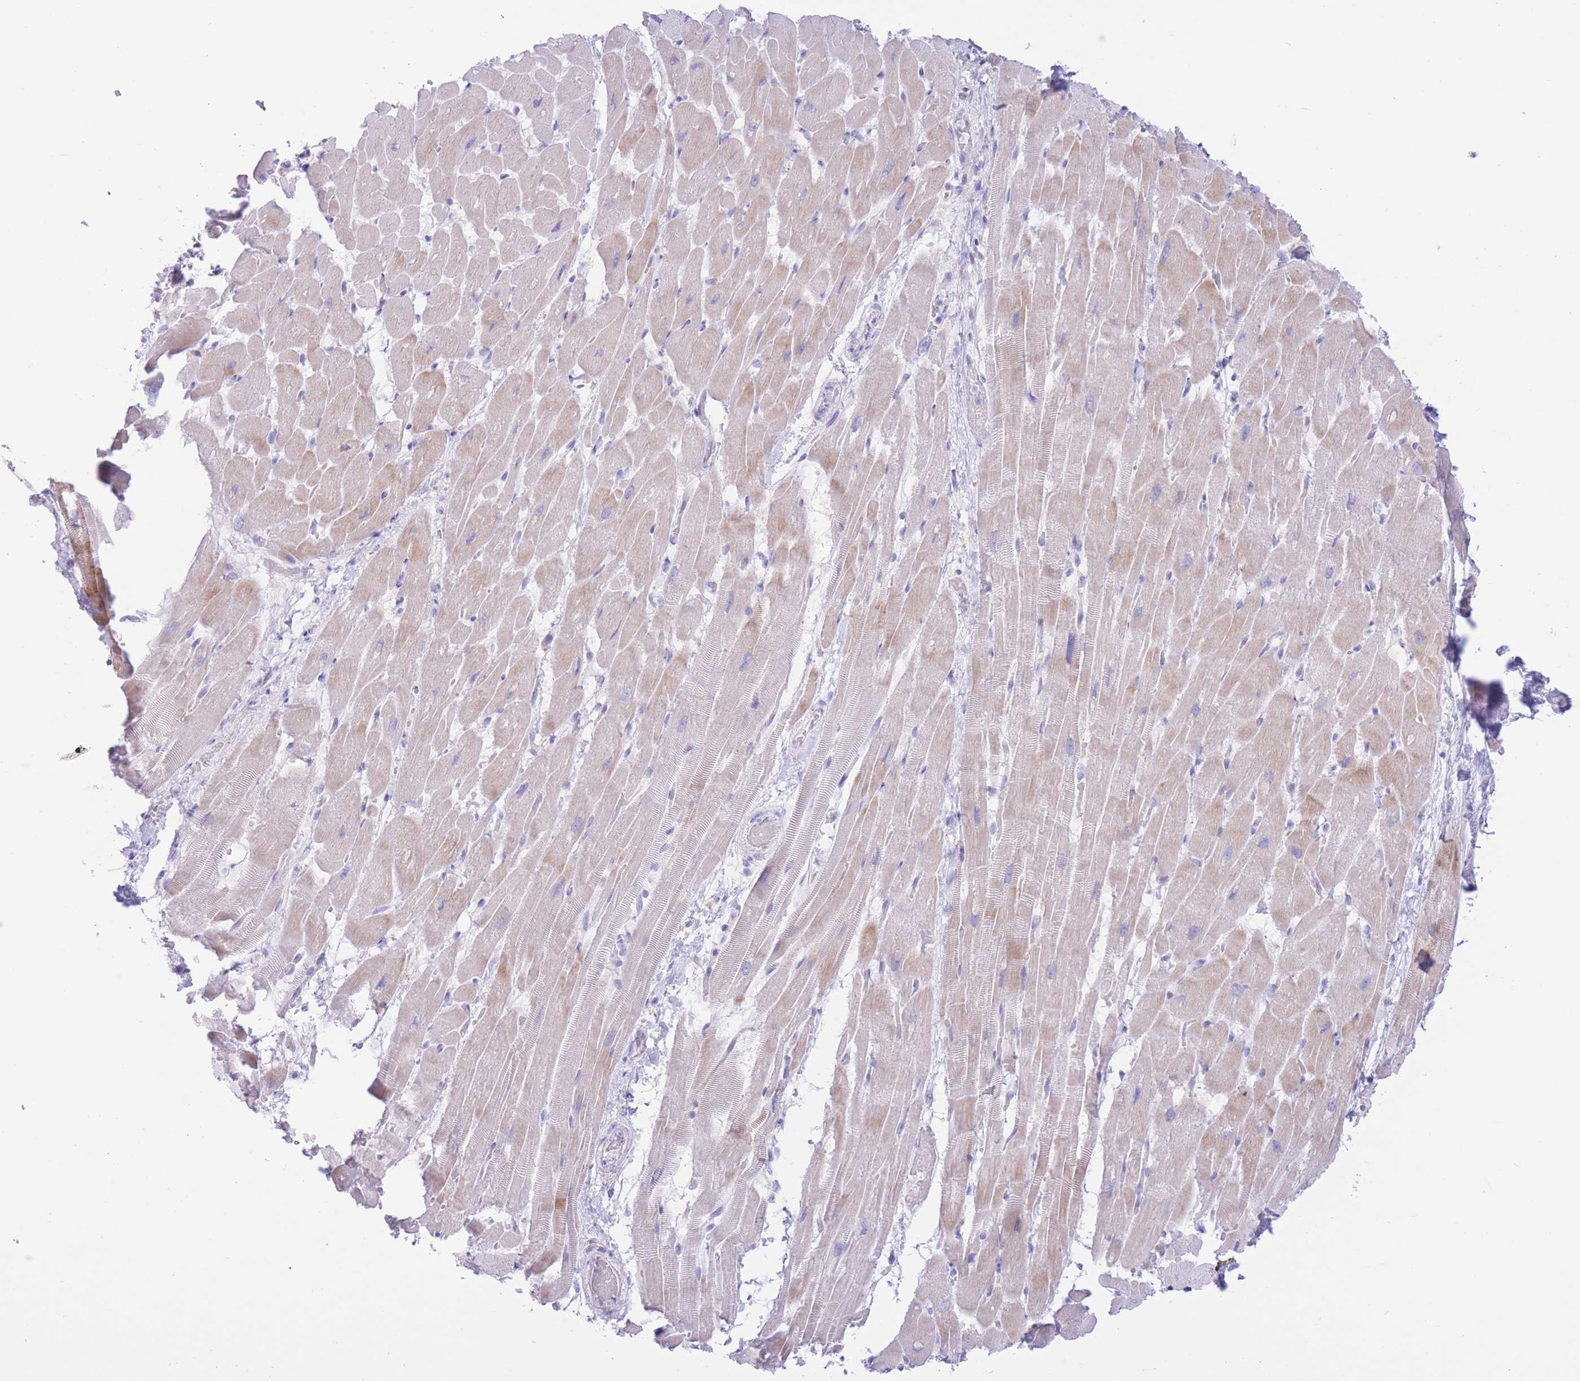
{"staining": {"intensity": "weak", "quantity": "25%-75%", "location": "cytoplasmic/membranous"}, "tissue": "heart muscle", "cell_type": "Cardiomyocytes", "image_type": "normal", "snomed": [{"axis": "morphology", "description": "Normal tissue, NOS"}, {"axis": "topography", "description": "Heart"}], "caption": "Brown immunohistochemical staining in benign heart muscle demonstrates weak cytoplasmic/membranous positivity in approximately 25%-75% of cardiomyocytes.", "gene": "MYDGF", "patient": {"sex": "male", "age": 37}}